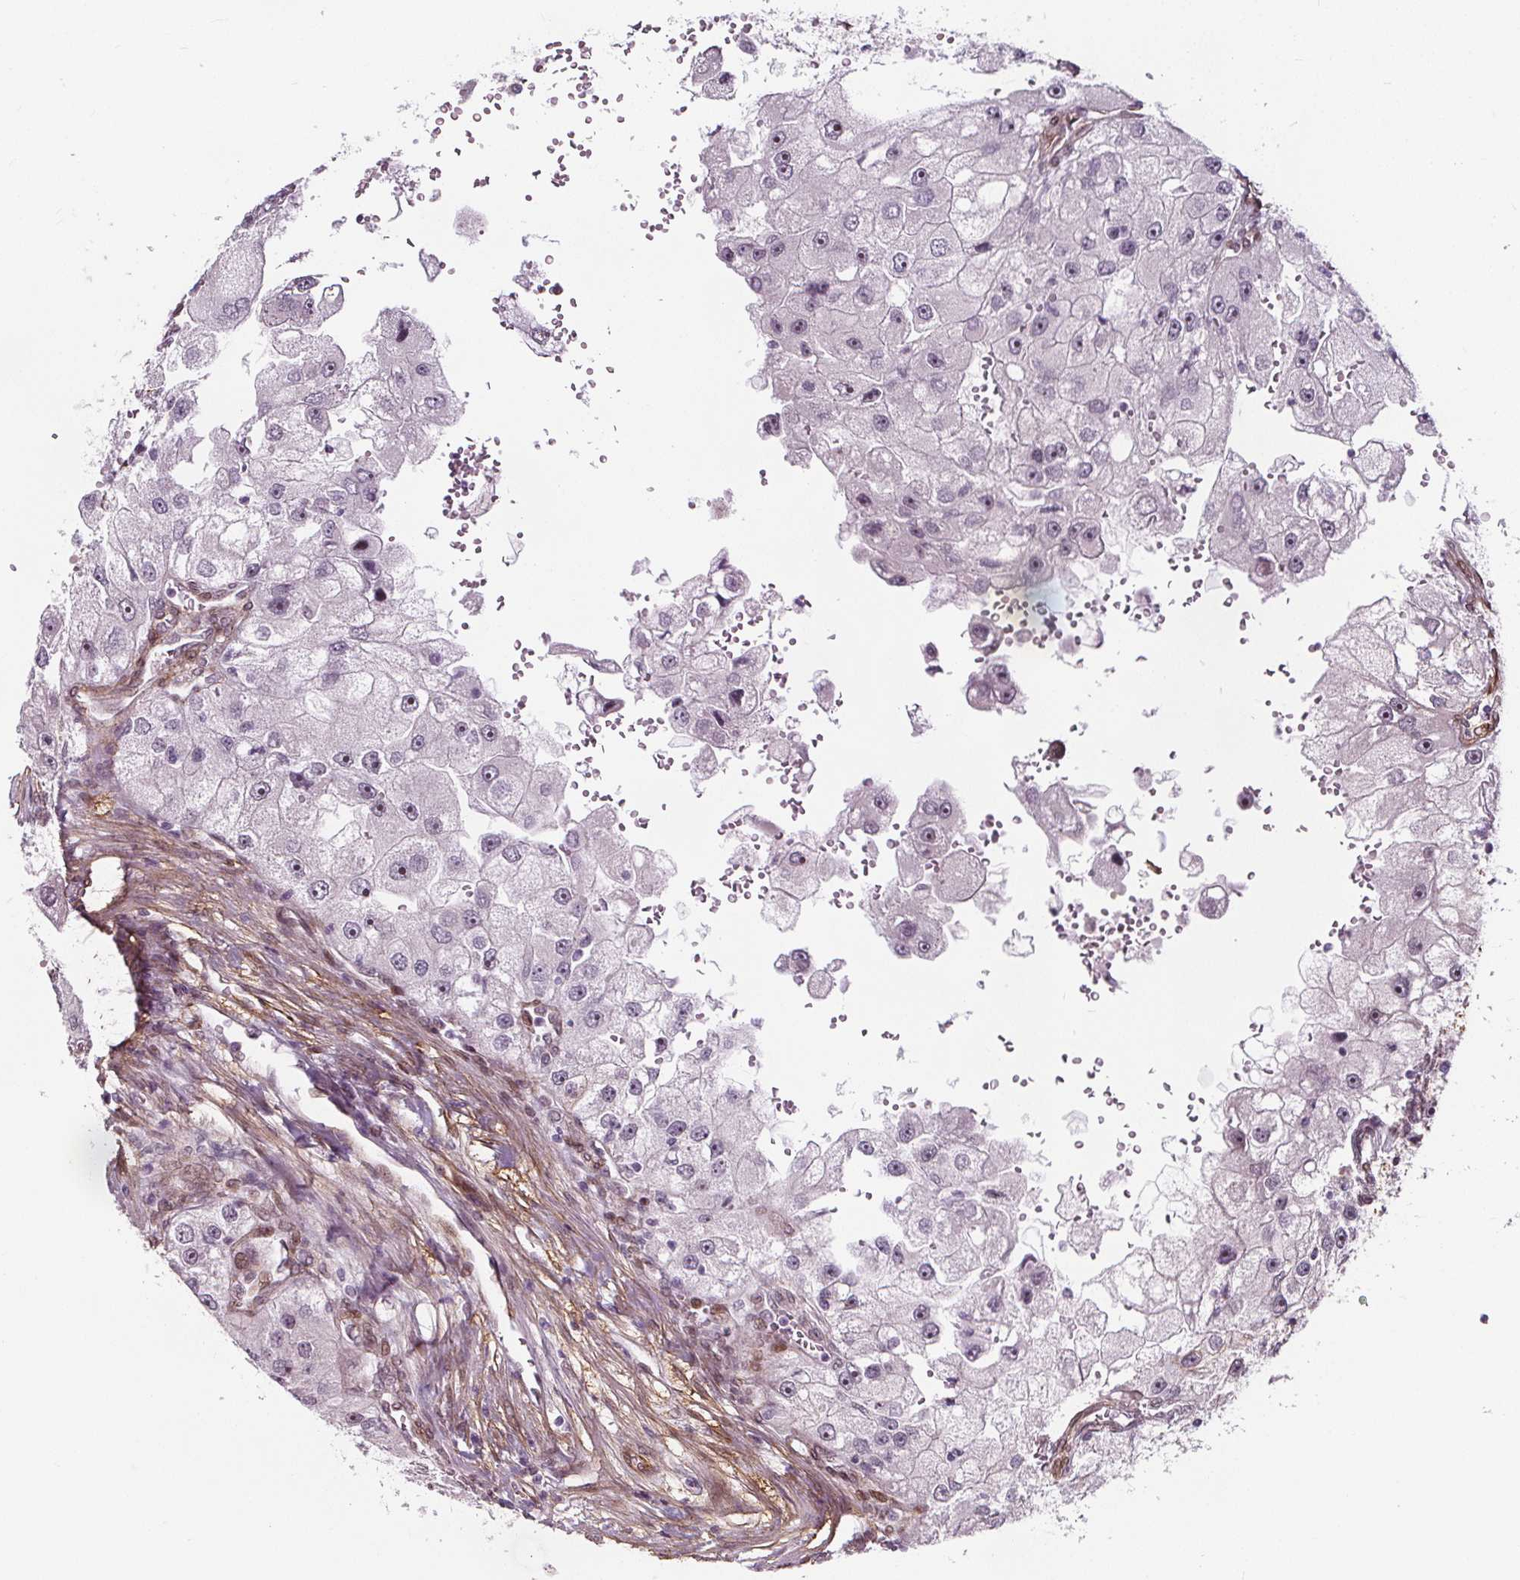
{"staining": {"intensity": "weak", "quantity": "25%-75%", "location": "nuclear"}, "tissue": "renal cancer", "cell_type": "Tumor cells", "image_type": "cancer", "snomed": [{"axis": "morphology", "description": "Adenocarcinoma, NOS"}, {"axis": "topography", "description": "Kidney"}], "caption": "High-magnification brightfield microscopy of renal cancer (adenocarcinoma) stained with DAB (3,3'-diaminobenzidine) (brown) and counterstained with hematoxylin (blue). tumor cells exhibit weak nuclear expression is identified in about25%-75% of cells. (IHC, brightfield microscopy, high magnification).", "gene": "HAS1", "patient": {"sex": "male", "age": 63}}